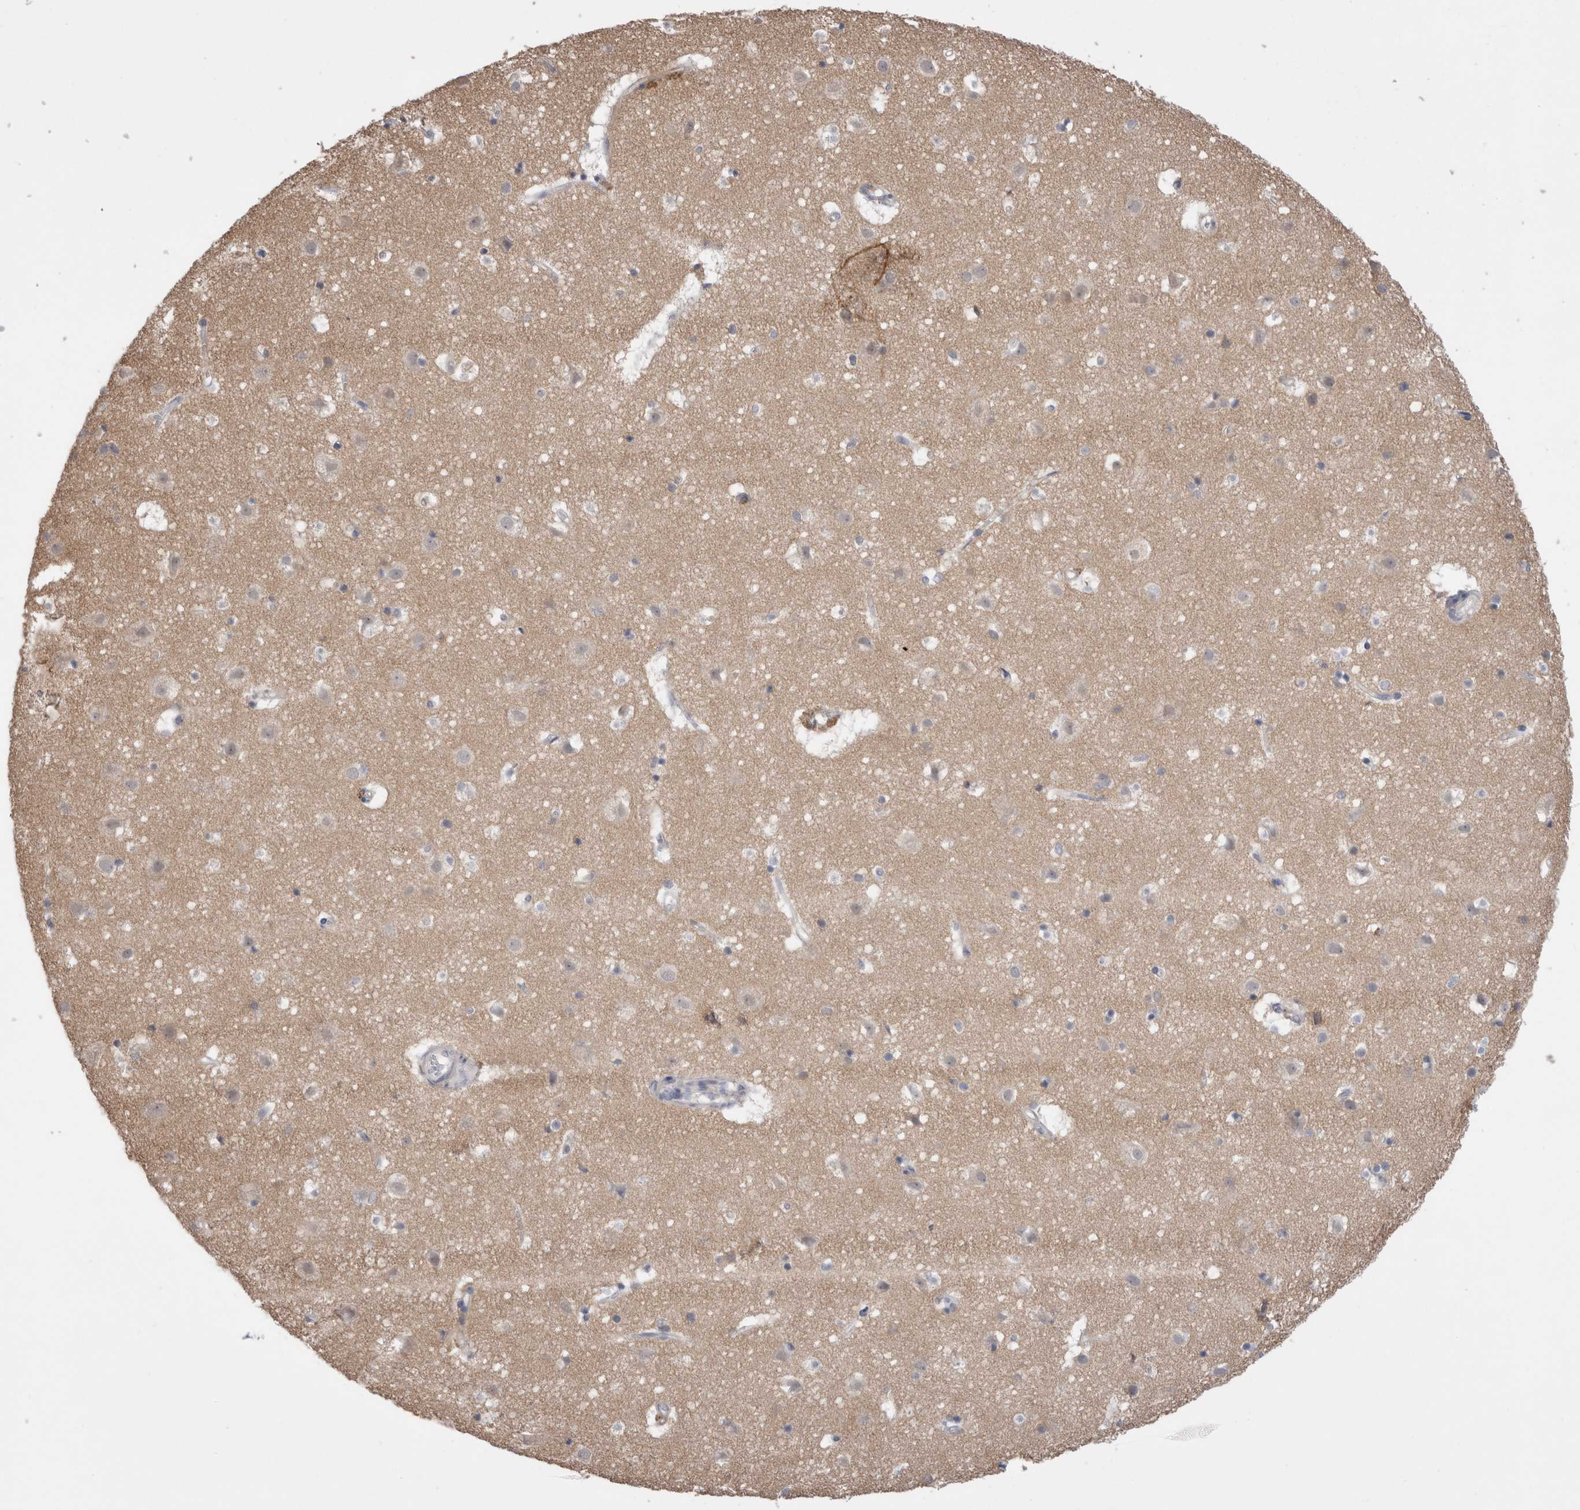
{"staining": {"intensity": "negative", "quantity": "none", "location": "none"}, "tissue": "cerebral cortex", "cell_type": "Endothelial cells", "image_type": "normal", "snomed": [{"axis": "morphology", "description": "Normal tissue, NOS"}, {"axis": "topography", "description": "Cerebral cortex"}], "caption": "The histopathology image exhibits no significant staining in endothelial cells of cerebral cortex.", "gene": "OTOR", "patient": {"sex": "male", "age": 54}}